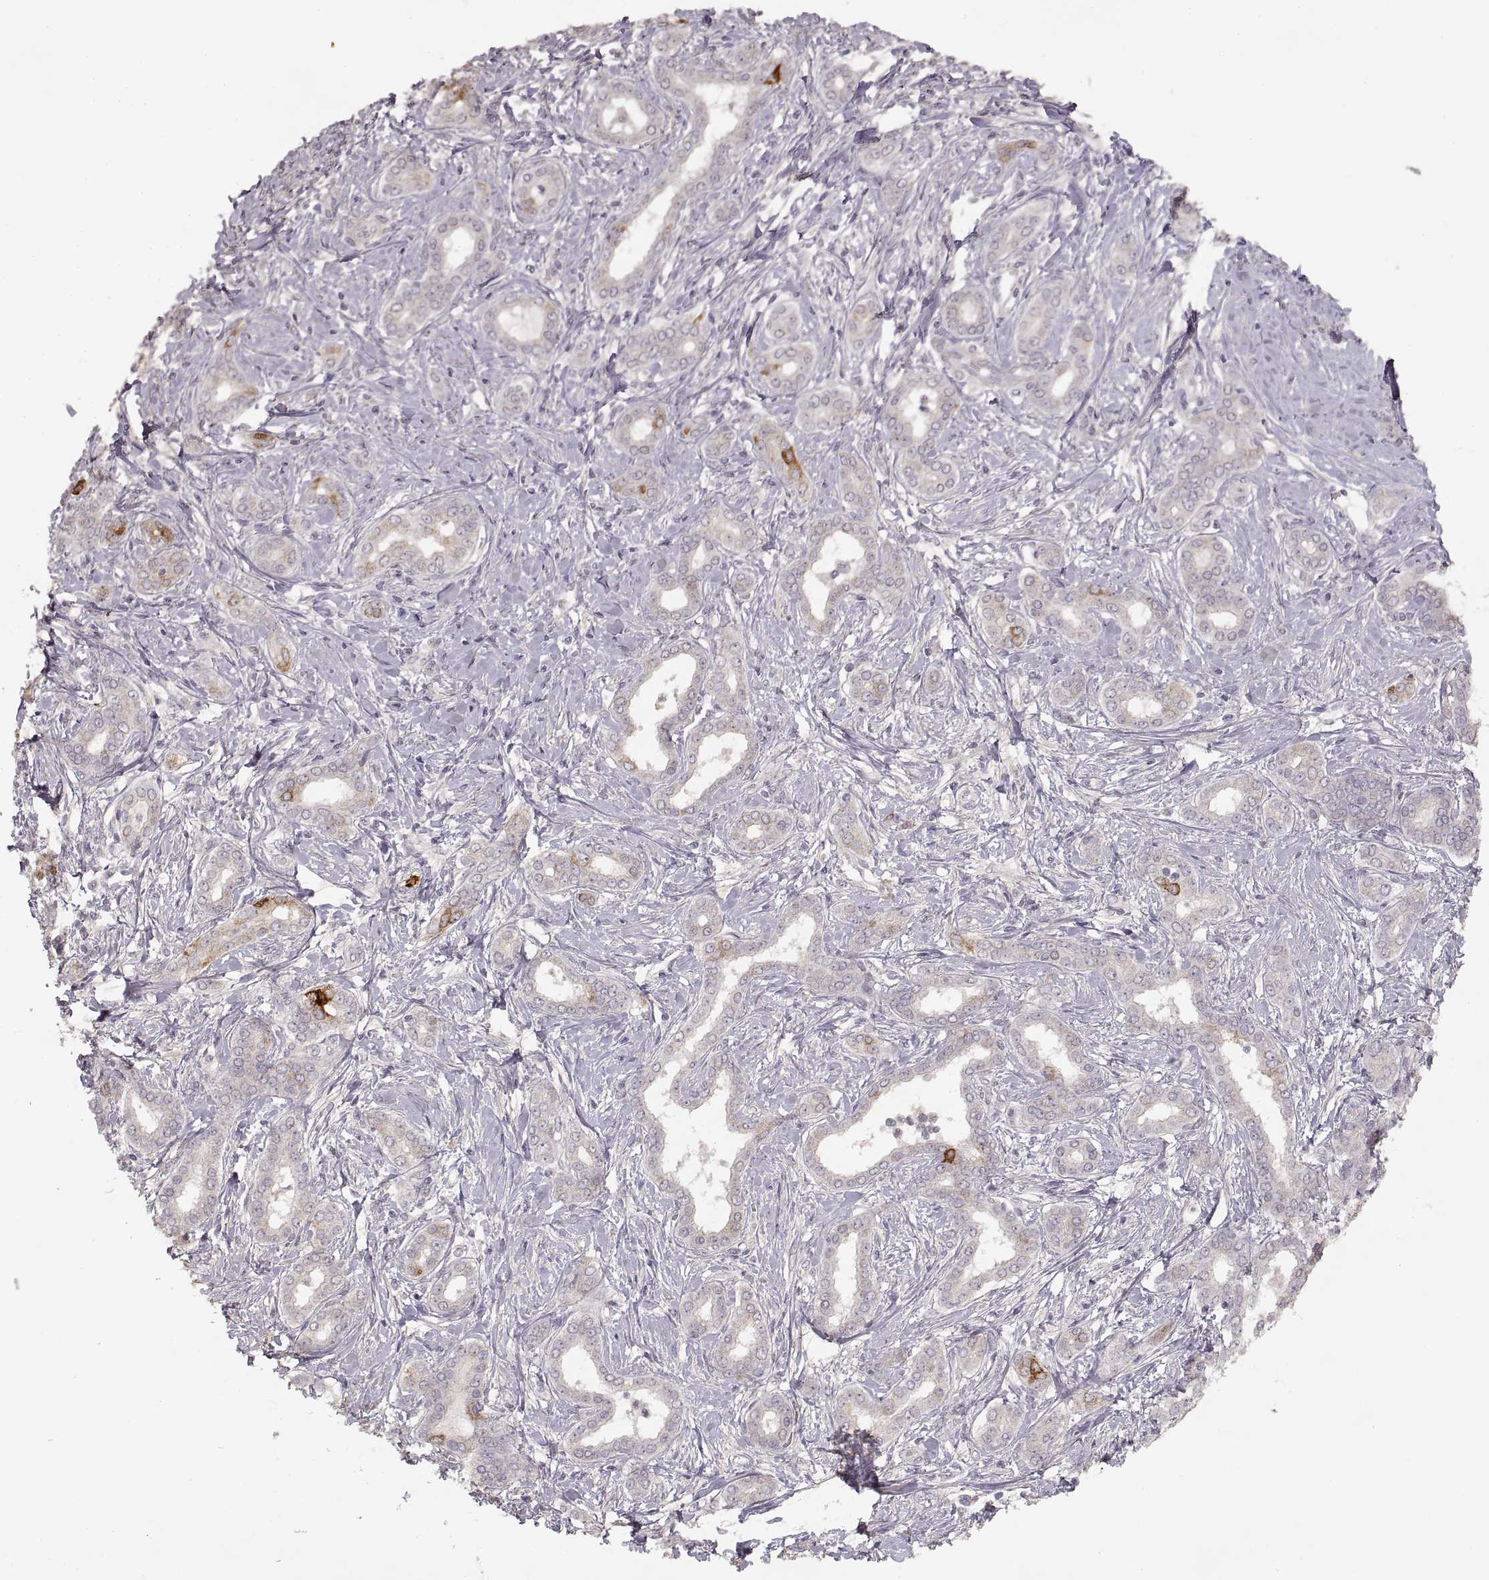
{"staining": {"intensity": "weak", "quantity": "25%-75%", "location": "cytoplasmic/membranous"}, "tissue": "liver cancer", "cell_type": "Tumor cells", "image_type": "cancer", "snomed": [{"axis": "morphology", "description": "Cholangiocarcinoma"}, {"axis": "topography", "description": "Liver"}], "caption": "Immunohistochemical staining of liver cancer shows low levels of weak cytoplasmic/membranous protein positivity in about 25%-75% of tumor cells.", "gene": "LAMC2", "patient": {"sex": "female", "age": 47}}